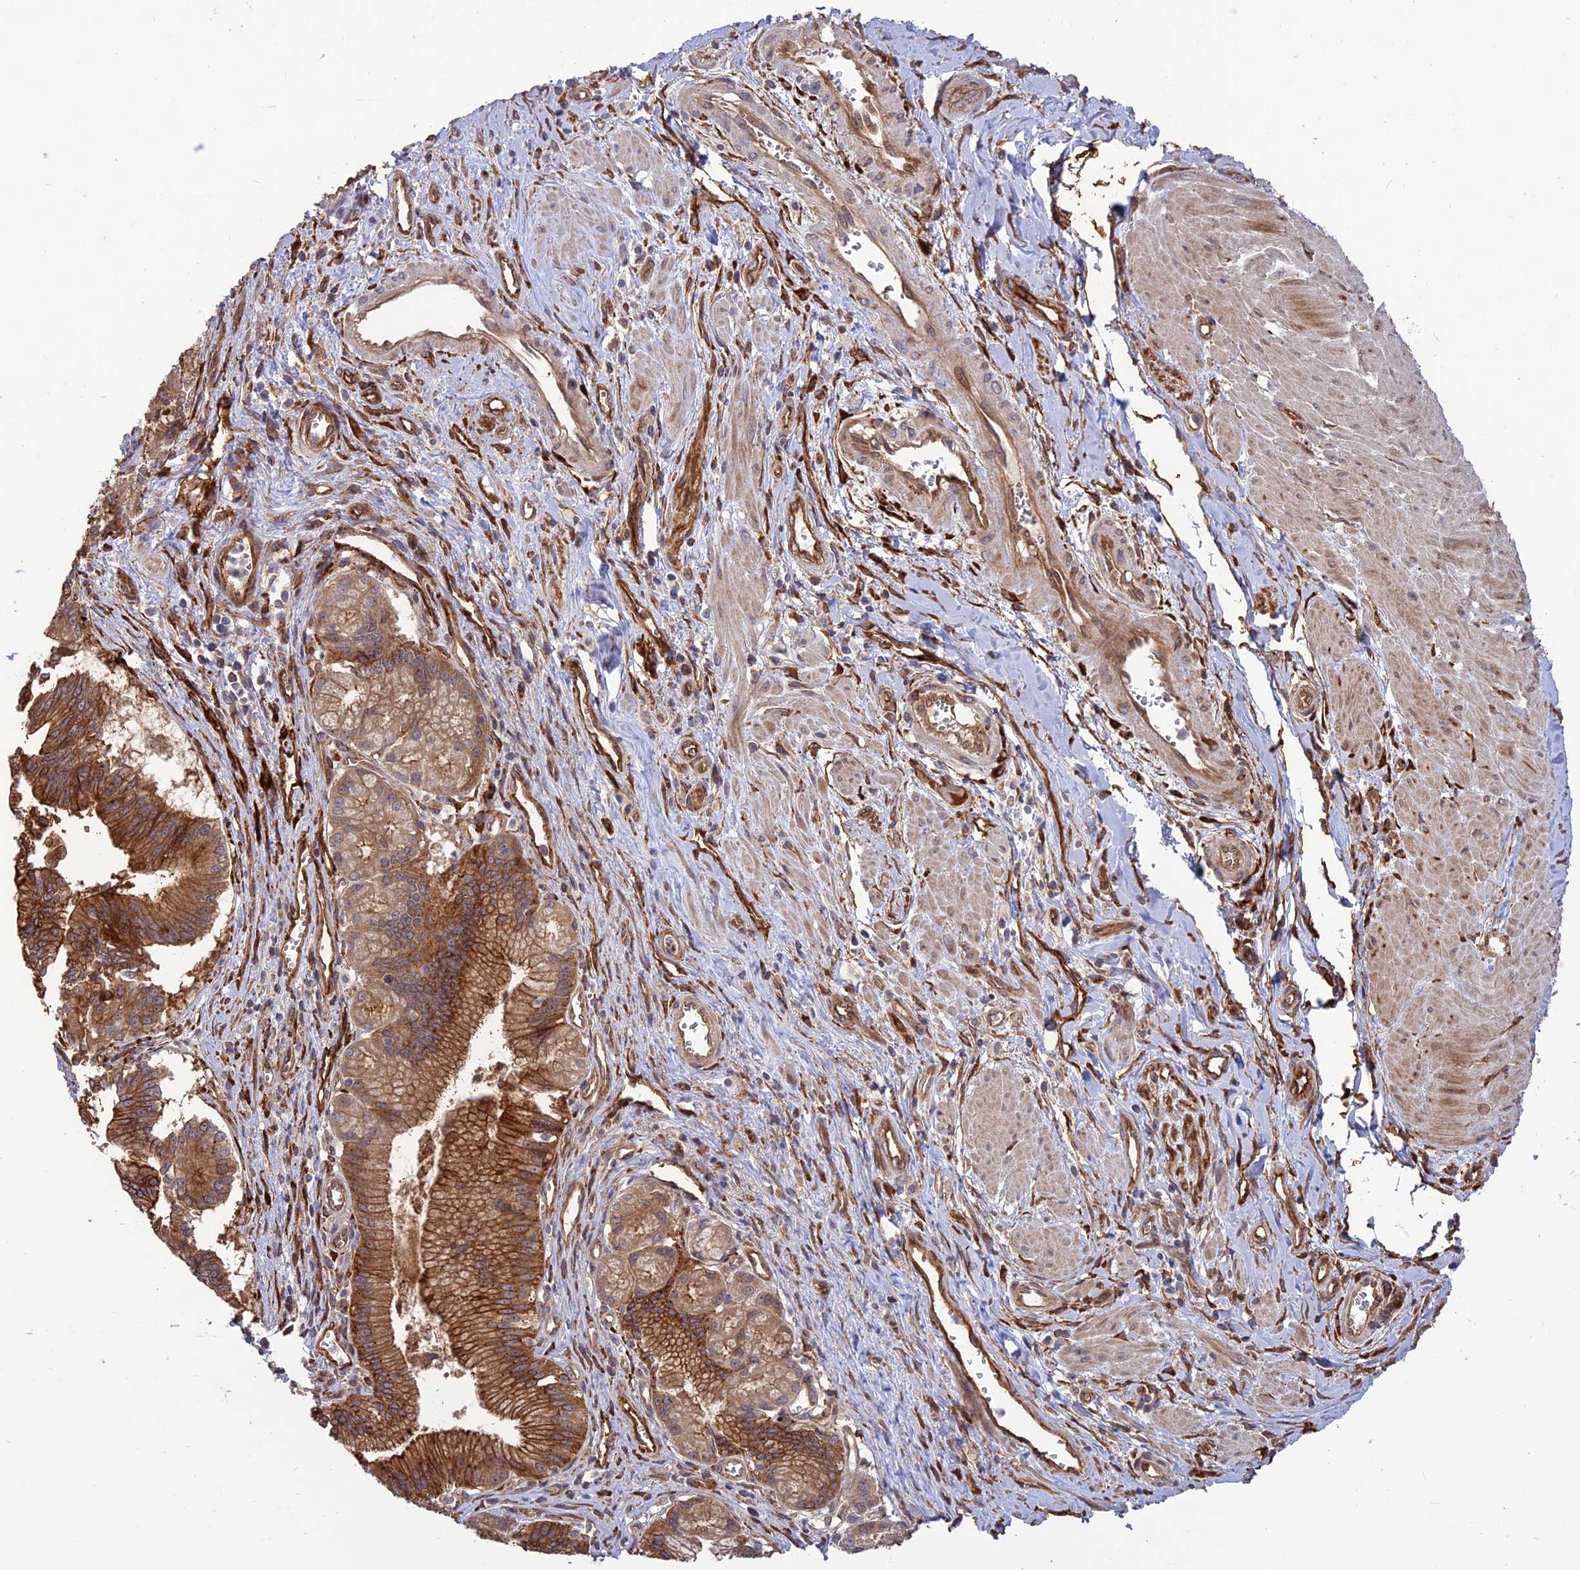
{"staining": {"intensity": "strong", "quantity": ">75%", "location": "cytoplasmic/membranous"}, "tissue": "pancreatic cancer", "cell_type": "Tumor cells", "image_type": "cancer", "snomed": [{"axis": "morphology", "description": "Adenocarcinoma, NOS"}, {"axis": "topography", "description": "Pancreas"}], "caption": "Strong cytoplasmic/membranous protein expression is seen in approximately >75% of tumor cells in adenocarcinoma (pancreatic).", "gene": "CRTAP", "patient": {"sex": "male", "age": 78}}